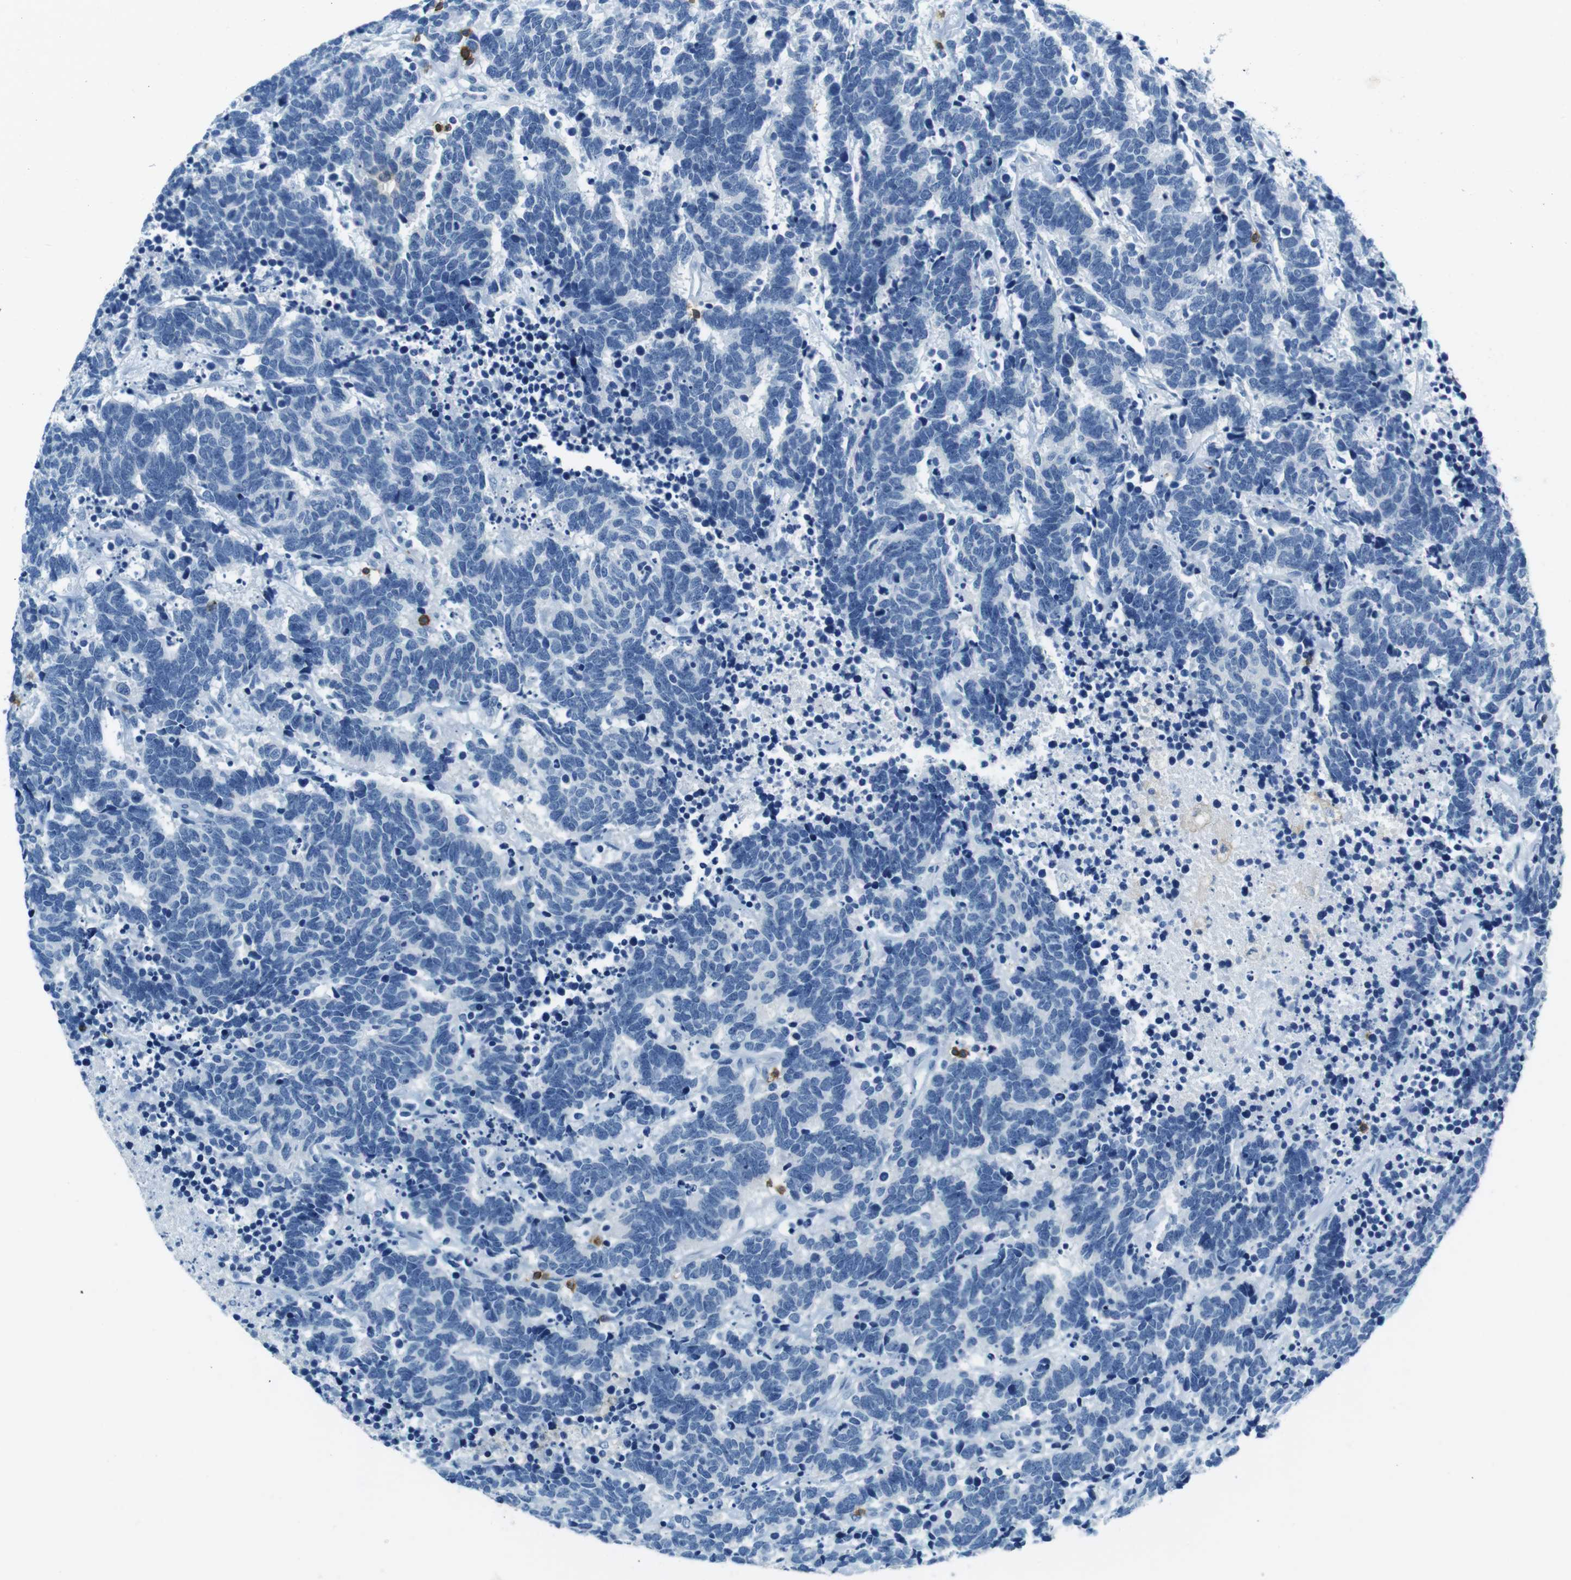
{"staining": {"intensity": "negative", "quantity": "none", "location": "none"}, "tissue": "carcinoid", "cell_type": "Tumor cells", "image_type": "cancer", "snomed": [{"axis": "morphology", "description": "Carcinoma, NOS"}, {"axis": "morphology", "description": "Carcinoid, malignant, NOS"}, {"axis": "topography", "description": "Urinary bladder"}], "caption": "A high-resolution photomicrograph shows immunohistochemistry staining of carcinoma, which shows no significant staining in tumor cells.", "gene": "LAT", "patient": {"sex": "male", "age": 57}}